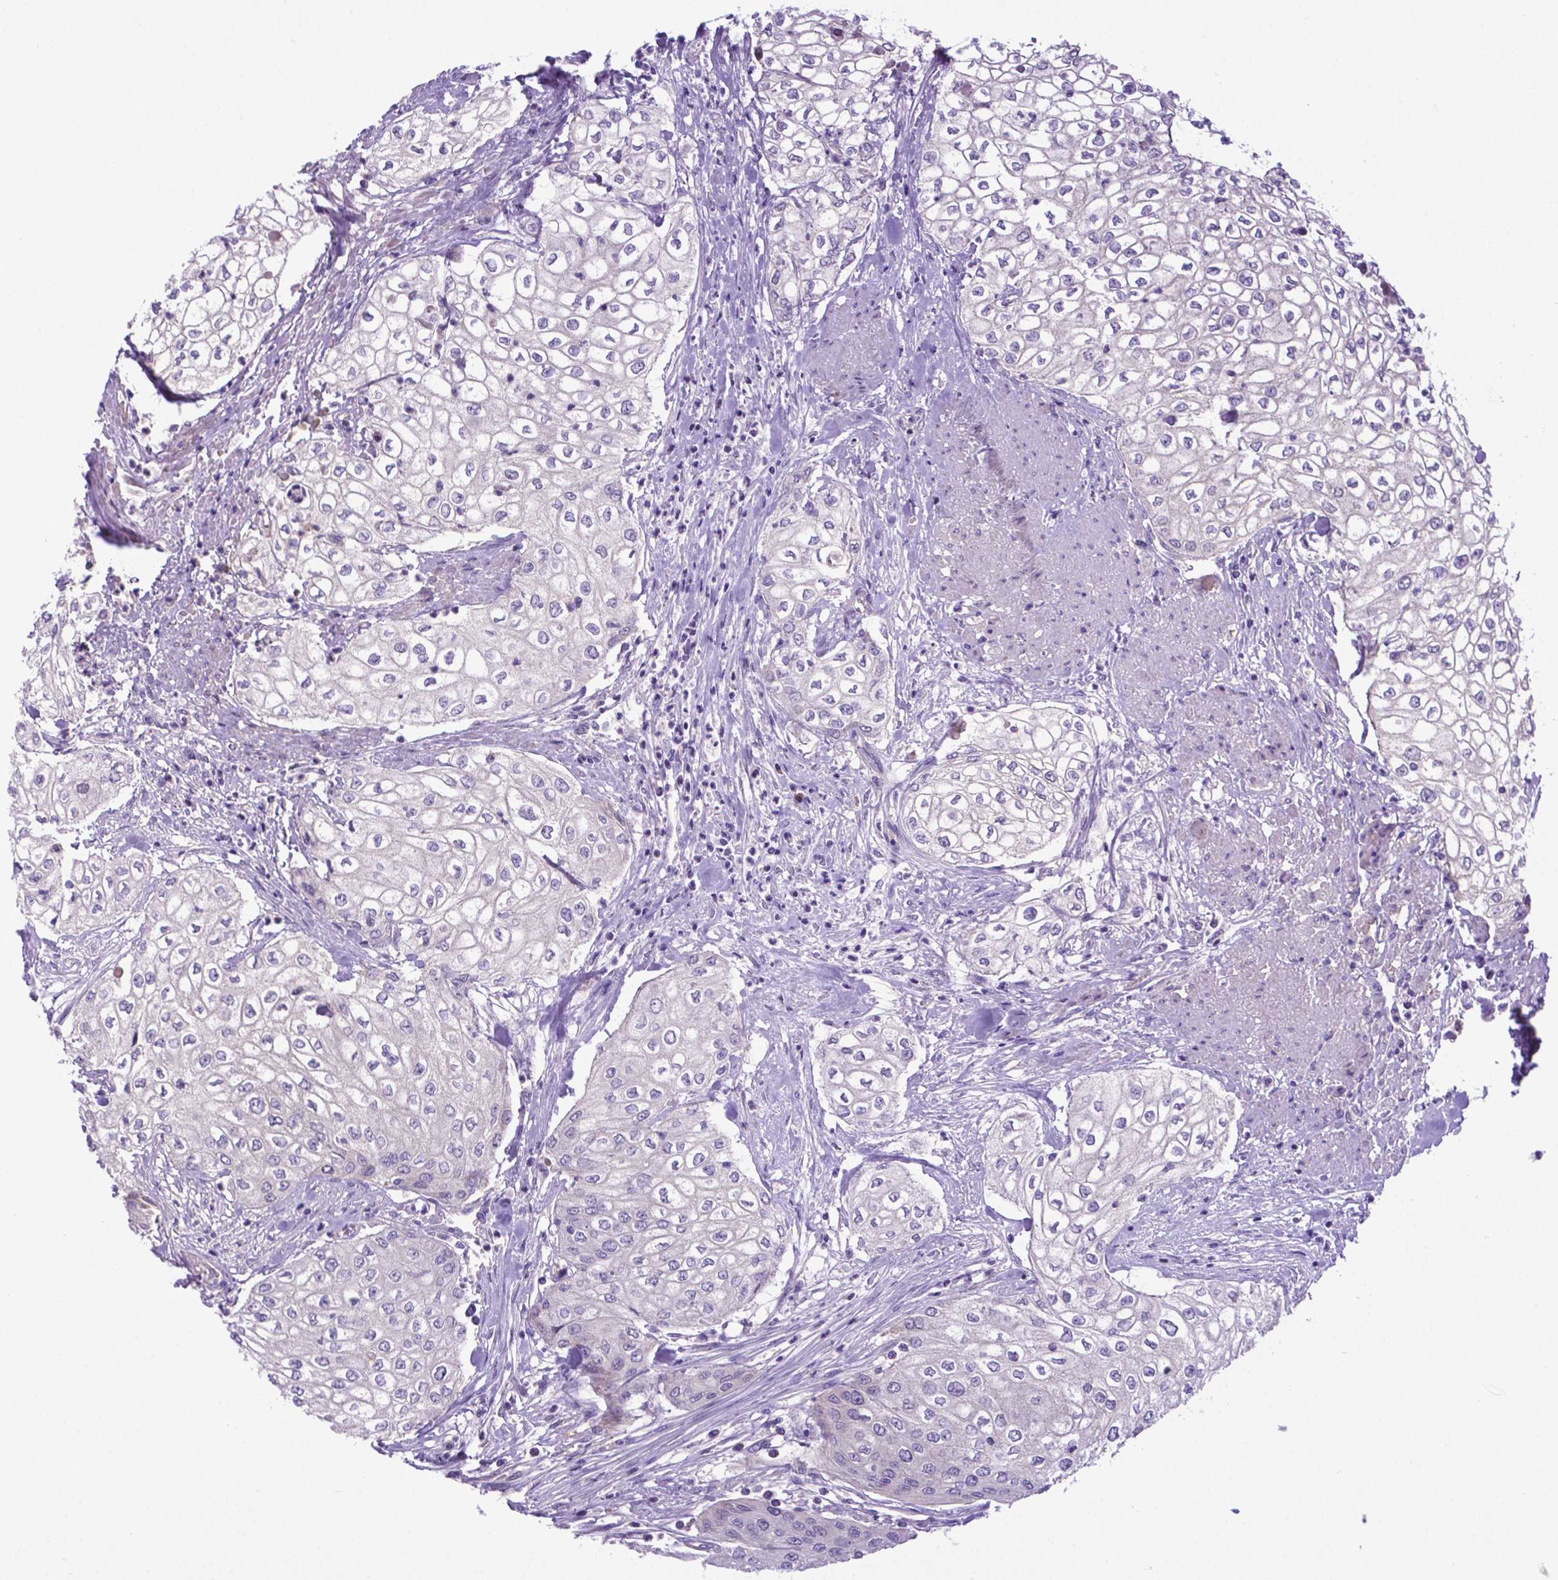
{"staining": {"intensity": "negative", "quantity": "none", "location": "none"}, "tissue": "urothelial cancer", "cell_type": "Tumor cells", "image_type": "cancer", "snomed": [{"axis": "morphology", "description": "Urothelial carcinoma, High grade"}, {"axis": "topography", "description": "Urinary bladder"}], "caption": "A histopathology image of urothelial carcinoma (high-grade) stained for a protein exhibits no brown staining in tumor cells. (DAB immunohistochemistry (IHC) visualized using brightfield microscopy, high magnification).", "gene": "ADRA2B", "patient": {"sex": "male", "age": 62}}